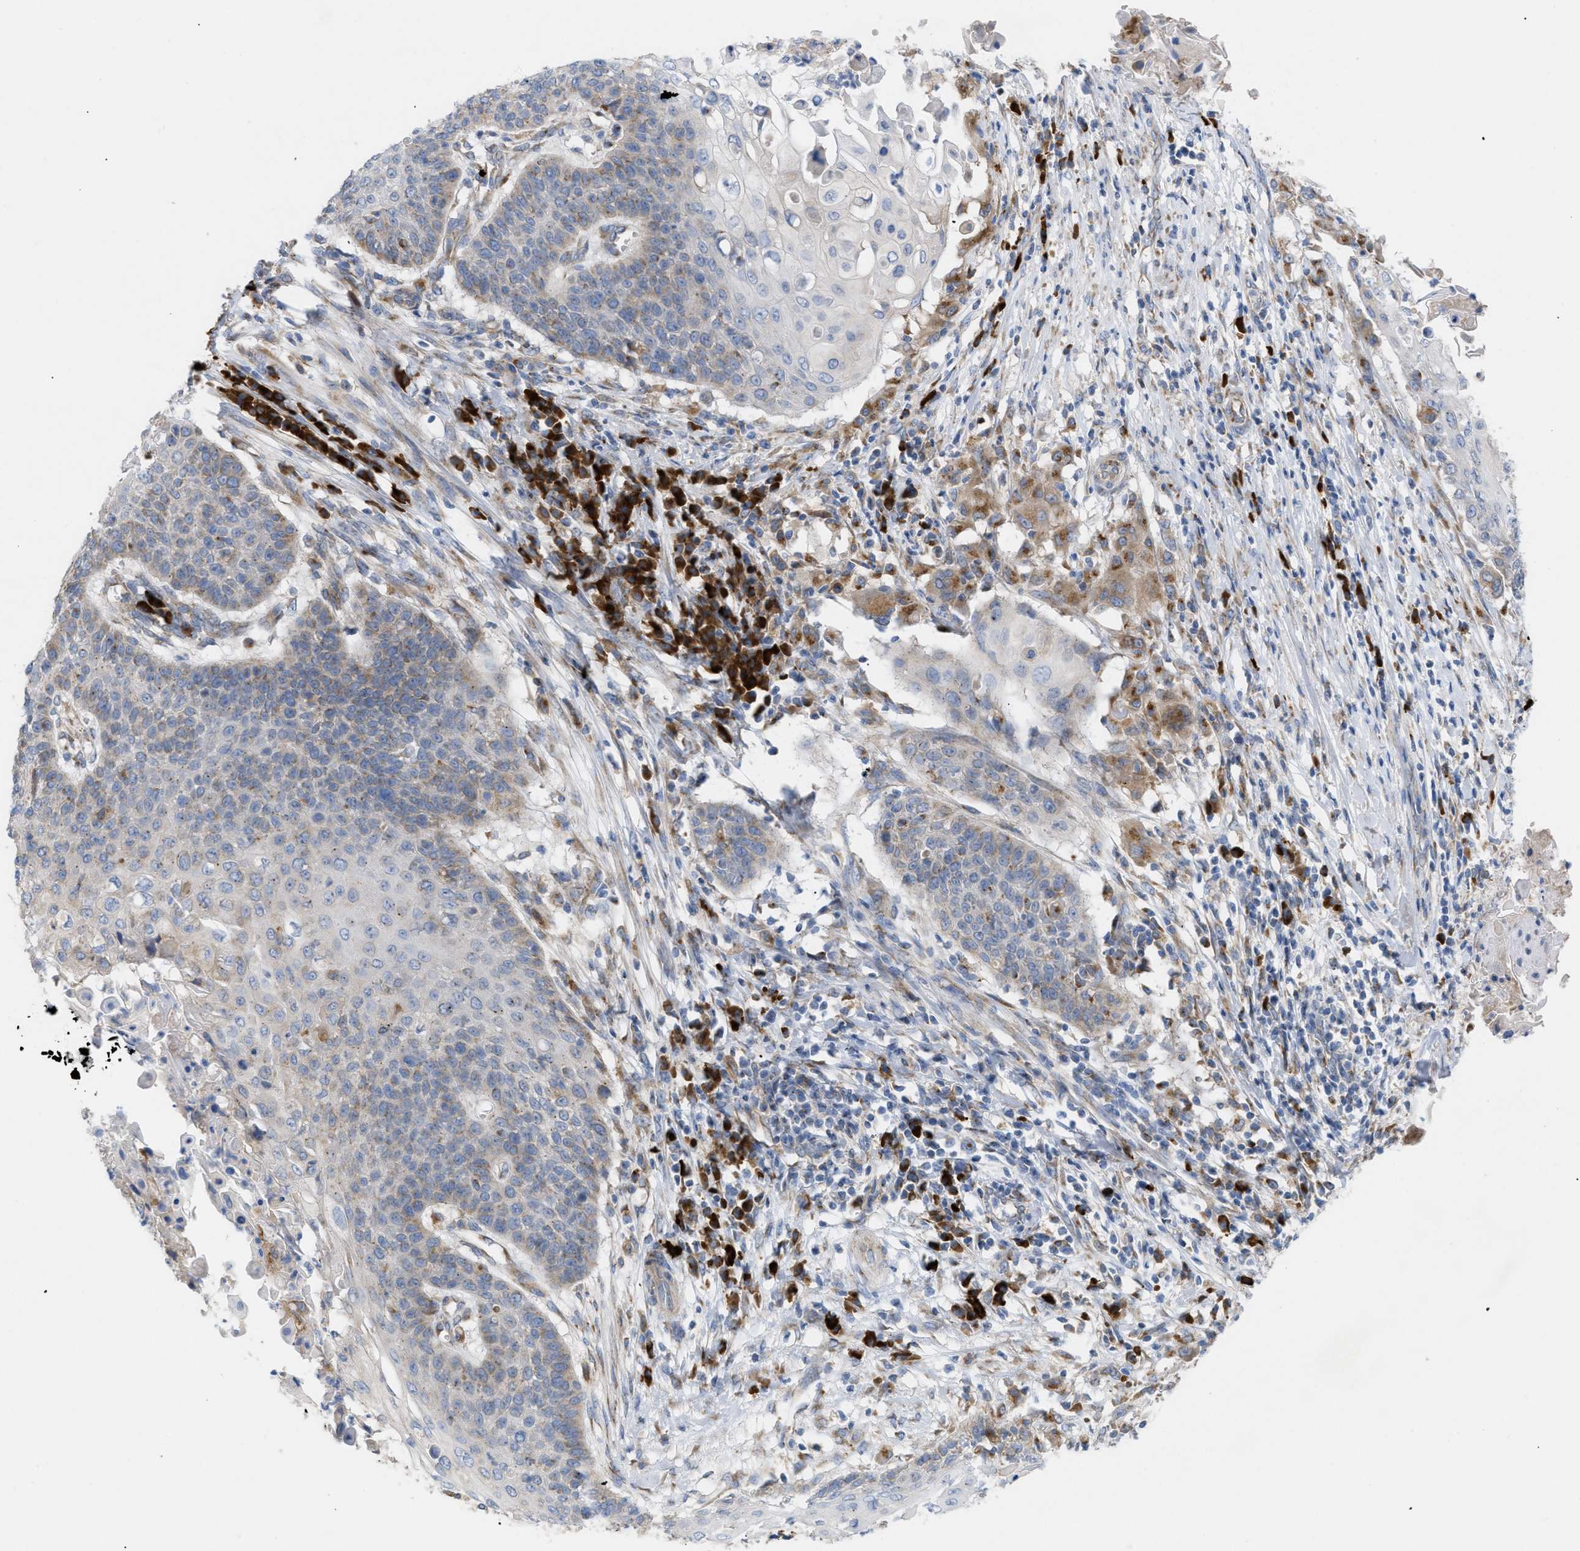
{"staining": {"intensity": "moderate", "quantity": "<25%", "location": "cytoplasmic/membranous"}, "tissue": "cervical cancer", "cell_type": "Tumor cells", "image_type": "cancer", "snomed": [{"axis": "morphology", "description": "Squamous cell carcinoma, NOS"}, {"axis": "topography", "description": "Cervix"}], "caption": "Cervical cancer (squamous cell carcinoma) tissue demonstrates moderate cytoplasmic/membranous expression in approximately <25% of tumor cells, visualized by immunohistochemistry. The staining is performed using DAB (3,3'-diaminobenzidine) brown chromogen to label protein expression. The nuclei are counter-stained blue using hematoxylin.", "gene": "SLC50A1", "patient": {"sex": "female", "age": 39}}